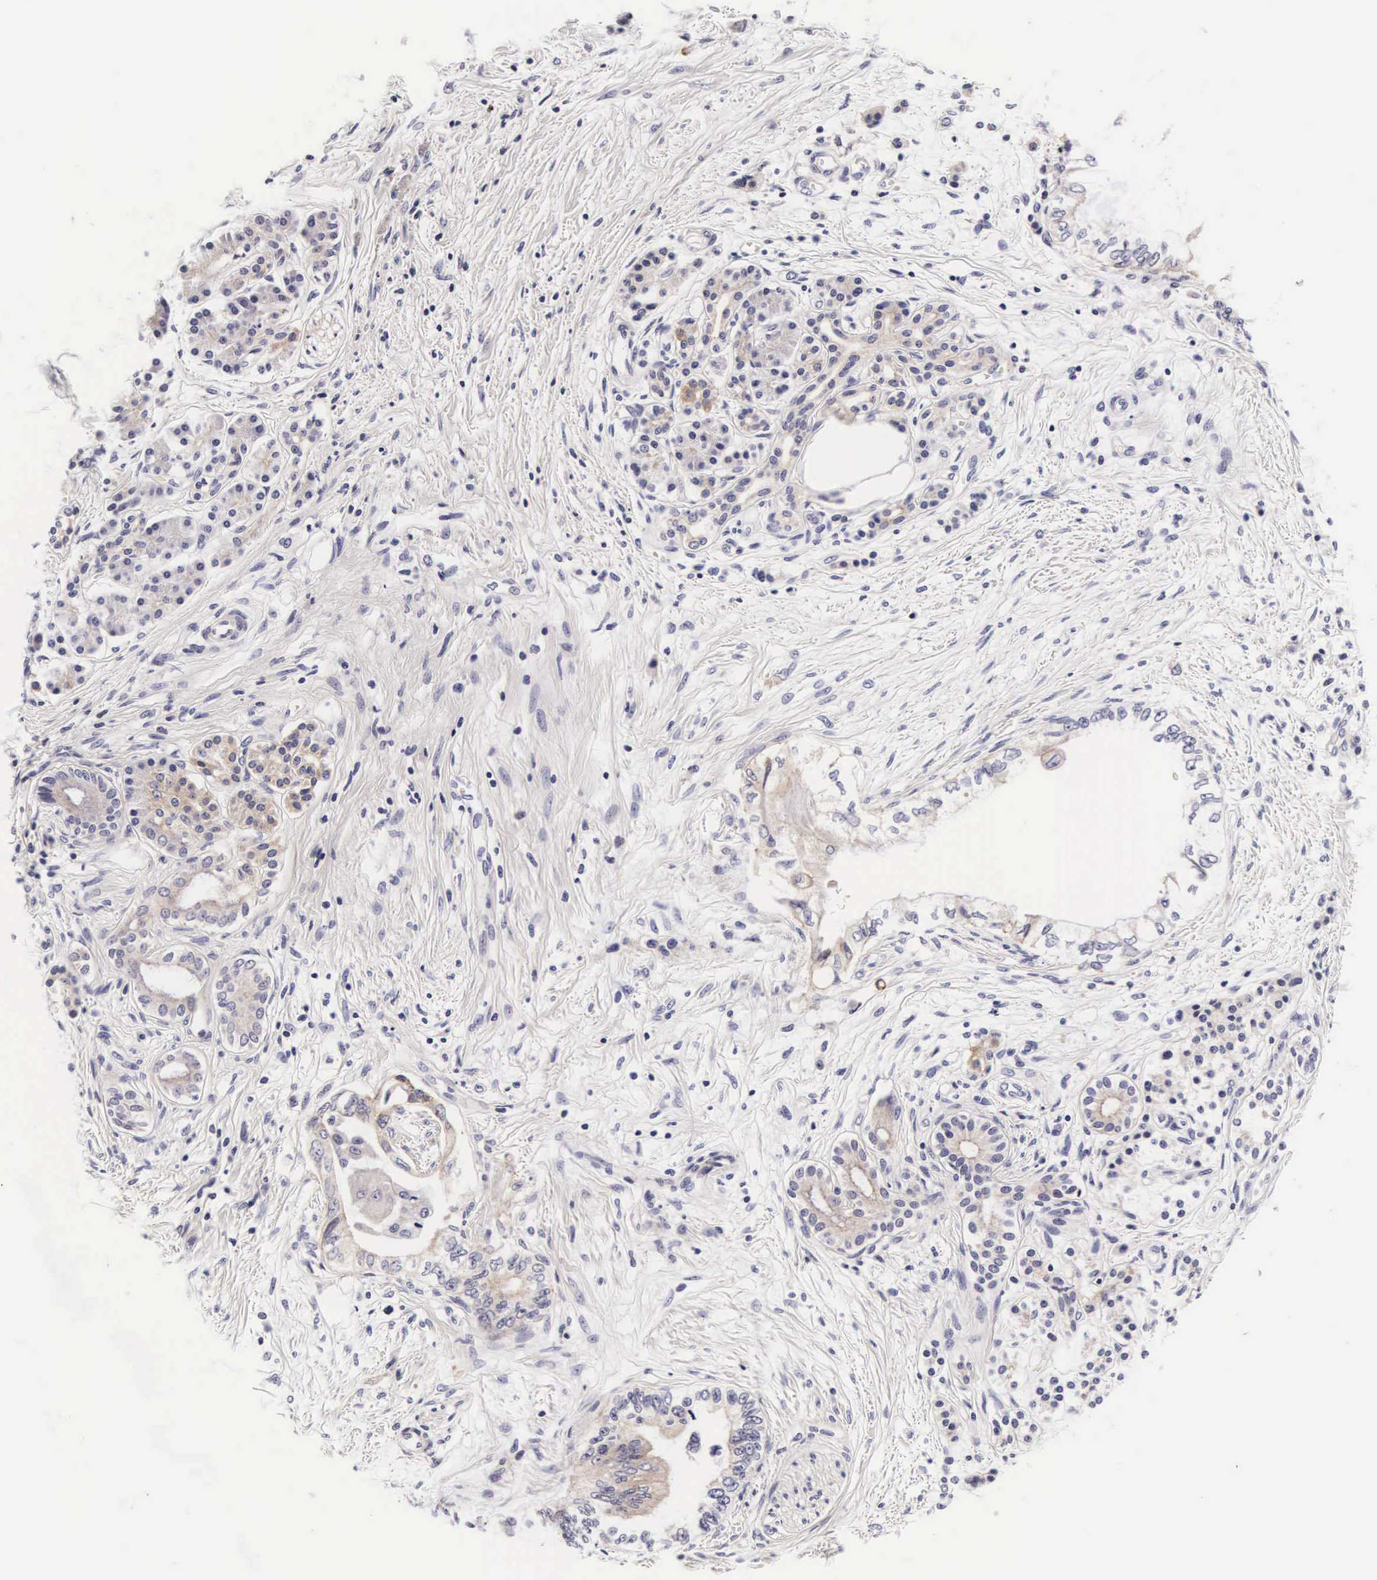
{"staining": {"intensity": "moderate", "quantity": "<25%", "location": "cytoplasmic/membranous"}, "tissue": "pancreatic cancer", "cell_type": "Tumor cells", "image_type": "cancer", "snomed": [{"axis": "morphology", "description": "Adenocarcinoma, NOS"}, {"axis": "topography", "description": "Pancreas"}], "caption": "The histopathology image displays a brown stain indicating the presence of a protein in the cytoplasmic/membranous of tumor cells in pancreatic adenocarcinoma.", "gene": "PHETA2", "patient": {"sex": "female", "age": 66}}